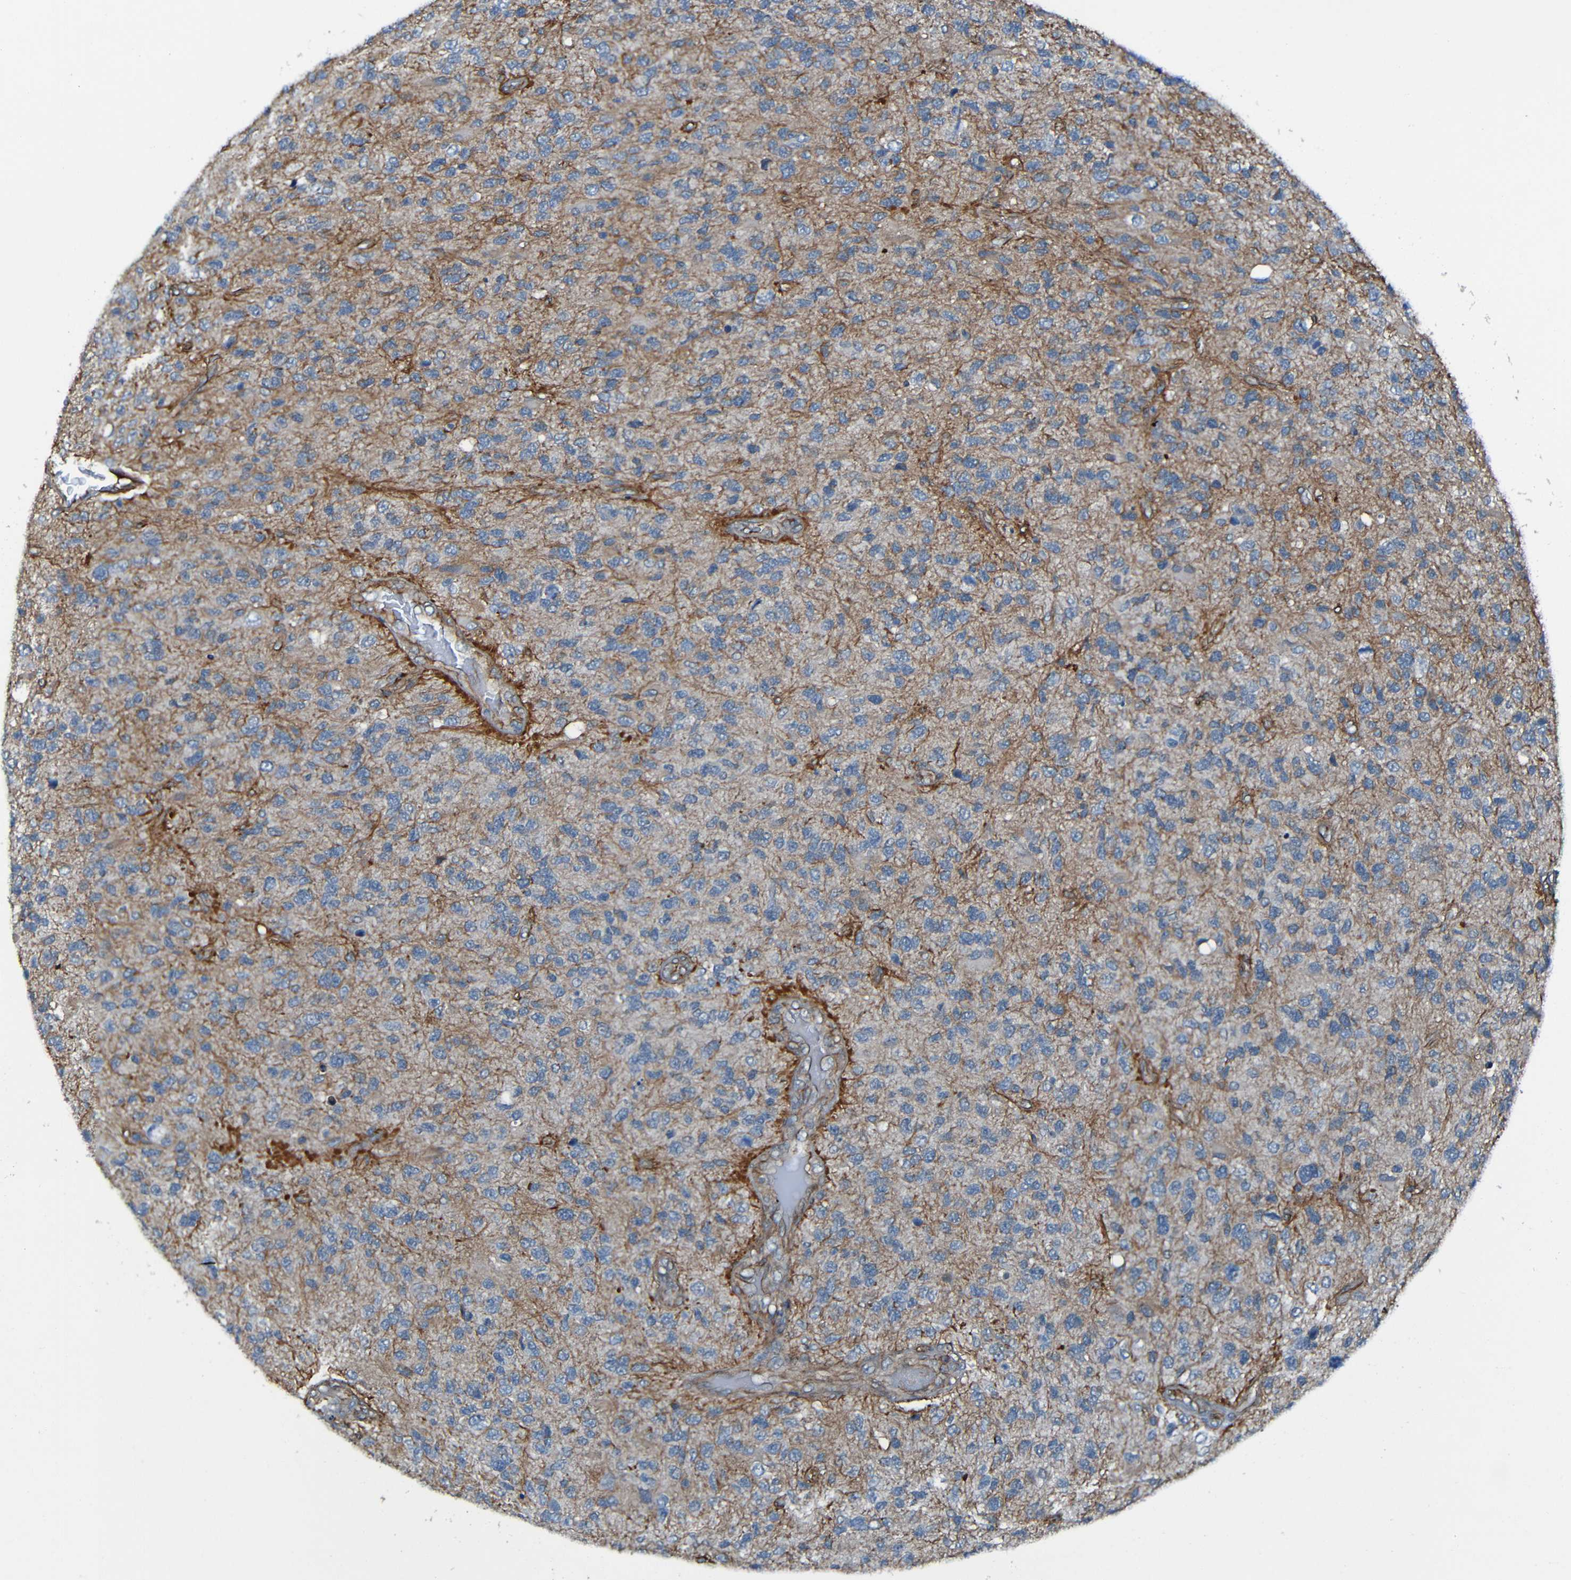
{"staining": {"intensity": "negative", "quantity": "none", "location": "none"}, "tissue": "glioma", "cell_type": "Tumor cells", "image_type": "cancer", "snomed": [{"axis": "morphology", "description": "Glioma, malignant, High grade"}, {"axis": "topography", "description": "Brain"}], "caption": "This is a micrograph of immunohistochemistry staining of malignant high-grade glioma, which shows no positivity in tumor cells.", "gene": "LGR5", "patient": {"sex": "female", "age": 58}}